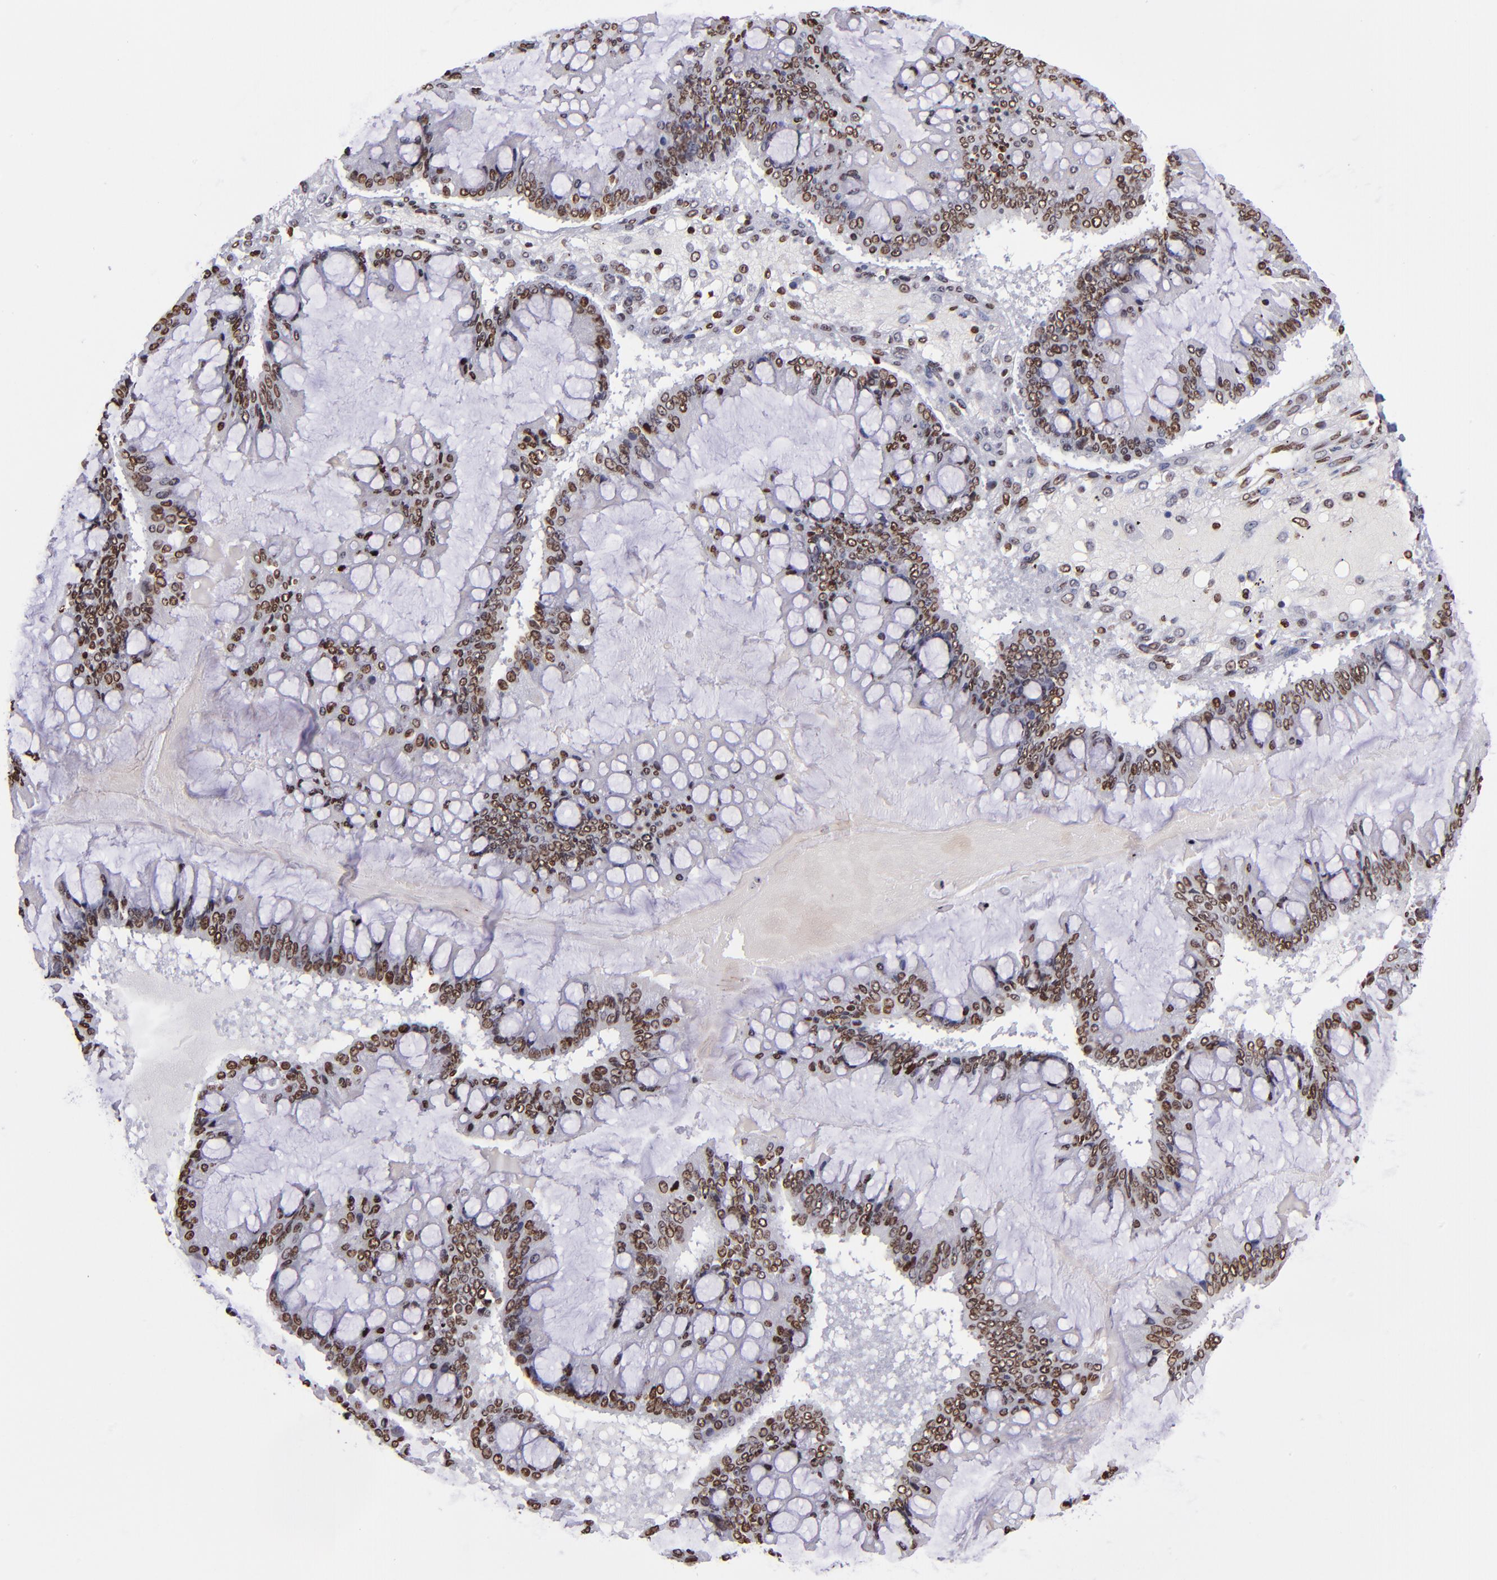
{"staining": {"intensity": "strong", "quantity": ">75%", "location": "nuclear"}, "tissue": "ovarian cancer", "cell_type": "Tumor cells", "image_type": "cancer", "snomed": [{"axis": "morphology", "description": "Cystadenocarcinoma, mucinous, NOS"}, {"axis": "topography", "description": "Ovary"}], "caption": "Brown immunohistochemical staining in human ovarian cancer (mucinous cystadenocarcinoma) reveals strong nuclear staining in approximately >75% of tumor cells. The protein is shown in brown color, while the nuclei are stained blue.", "gene": "CDKL5", "patient": {"sex": "female", "age": 73}}